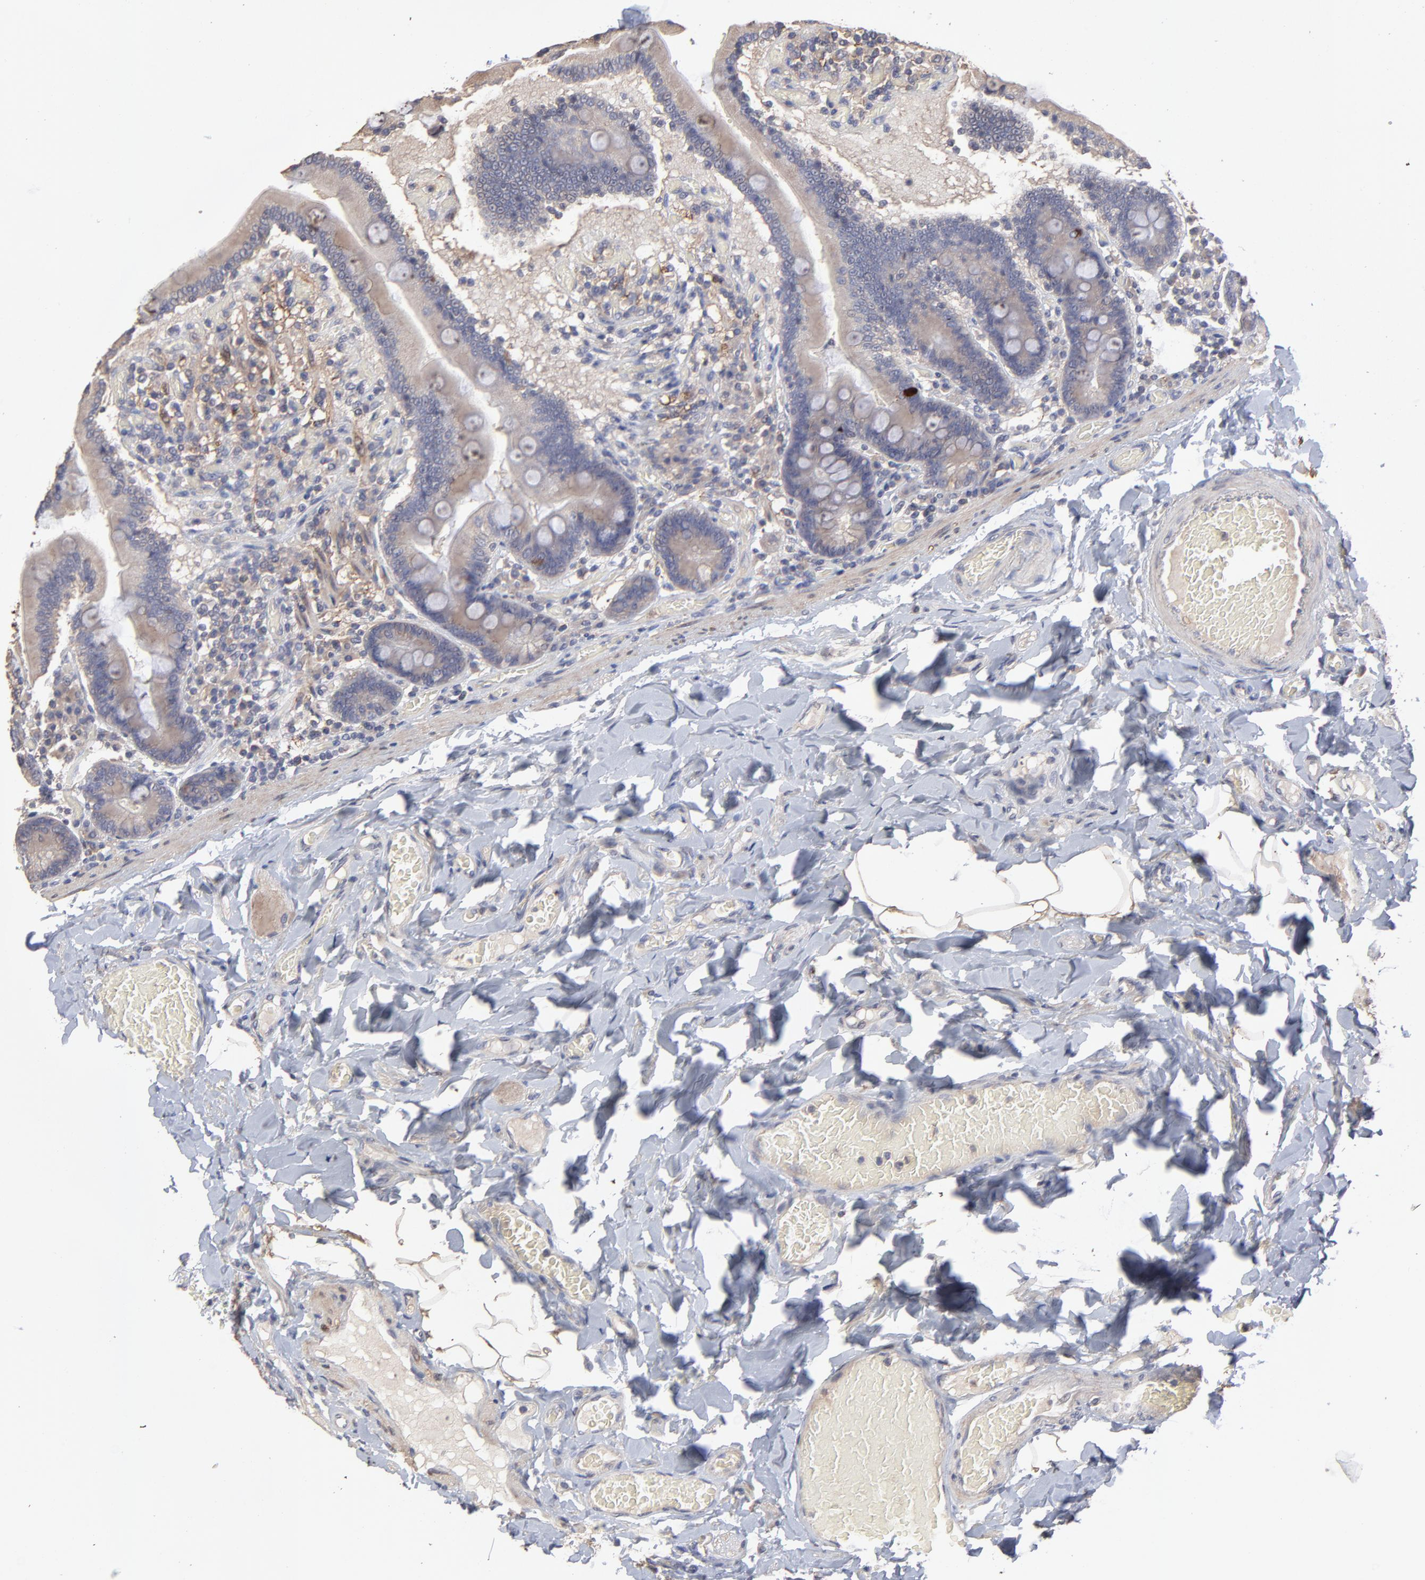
{"staining": {"intensity": "weak", "quantity": ">75%", "location": "cytoplasmic/membranous"}, "tissue": "duodenum", "cell_type": "Glandular cells", "image_type": "normal", "snomed": [{"axis": "morphology", "description": "Normal tissue, NOS"}, {"axis": "topography", "description": "Duodenum"}], "caption": "Protein analysis of benign duodenum exhibits weak cytoplasmic/membranous staining in approximately >75% of glandular cells. The staining was performed using DAB (3,3'-diaminobenzidine) to visualize the protein expression in brown, while the nuclei were stained in blue with hematoxylin (Magnification: 20x).", "gene": "TANGO2", "patient": {"sex": "male", "age": 66}}